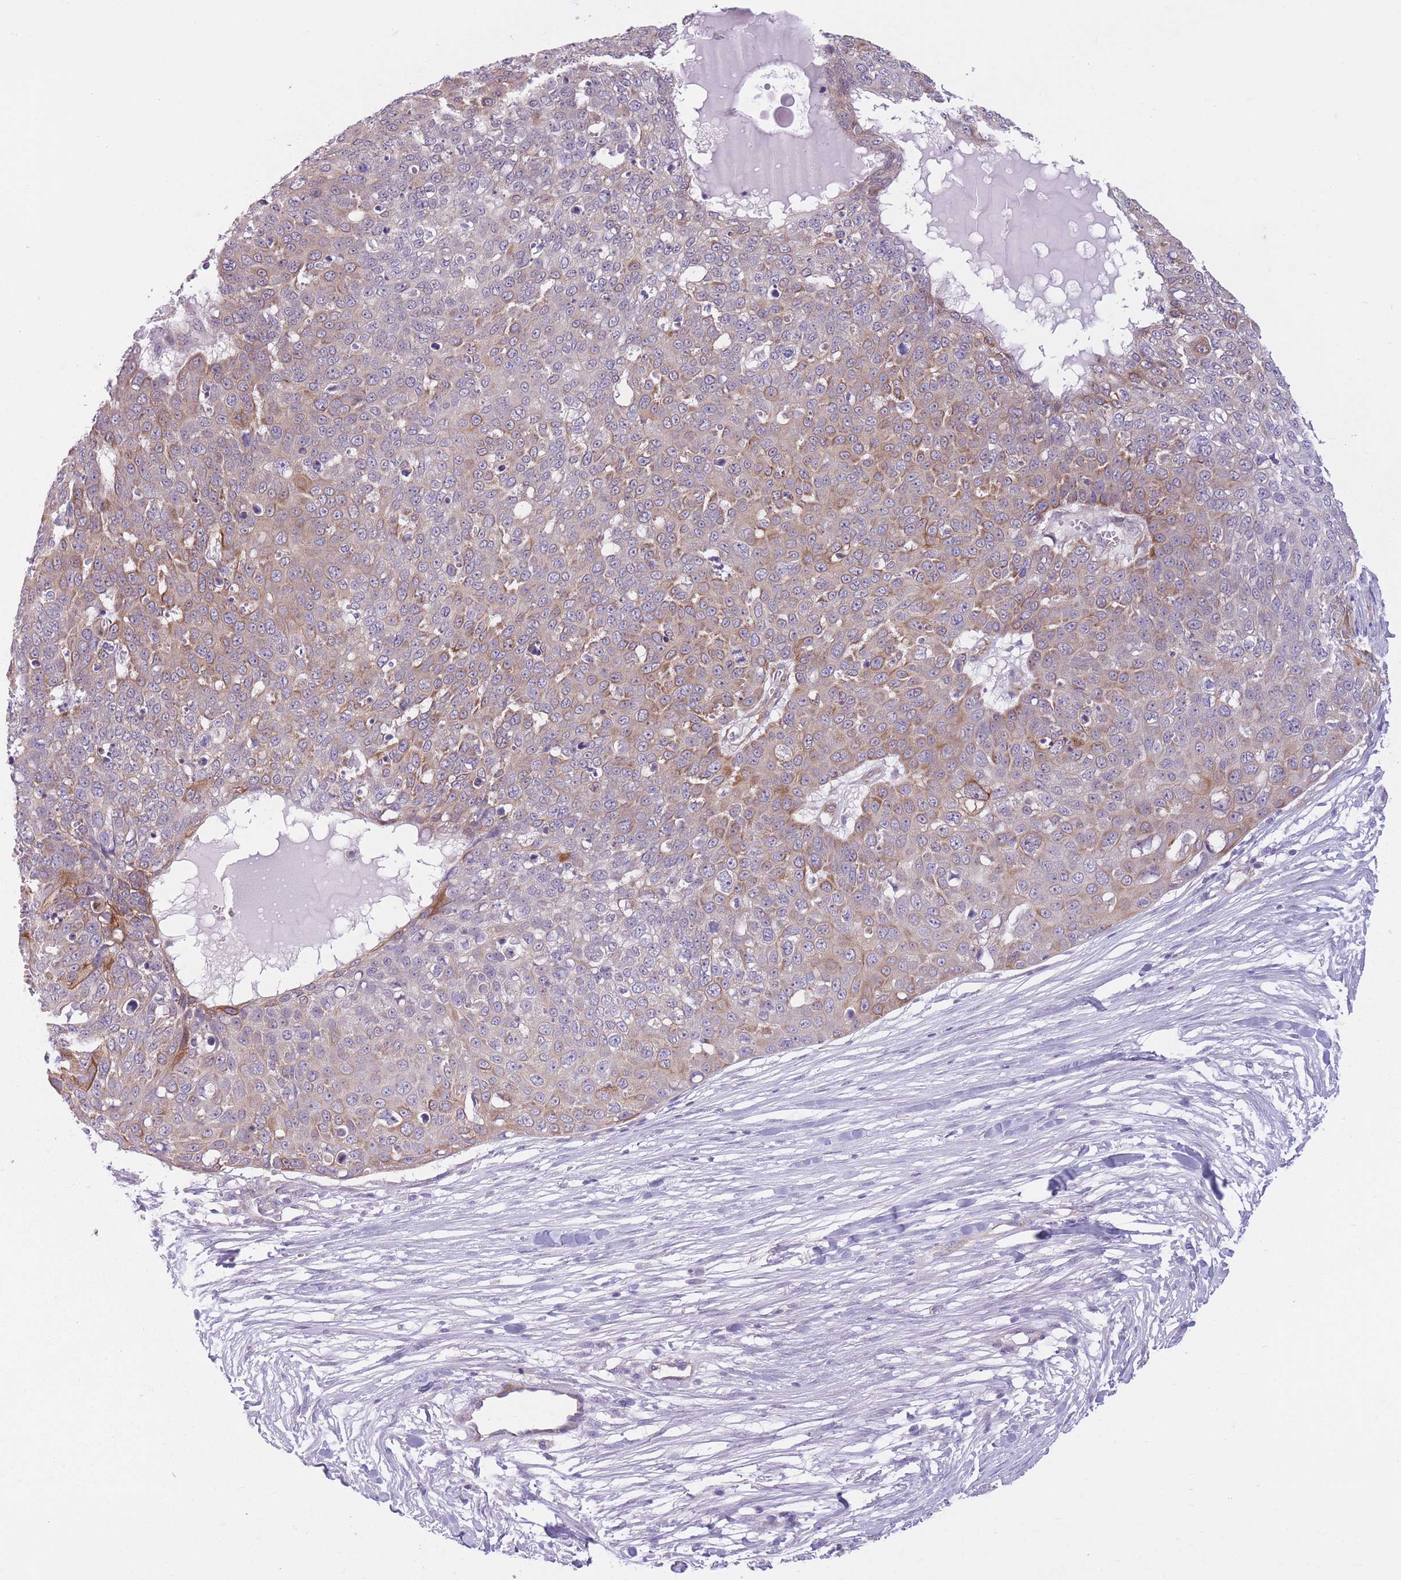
{"staining": {"intensity": "moderate", "quantity": "25%-75%", "location": "cytoplasmic/membranous"}, "tissue": "skin cancer", "cell_type": "Tumor cells", "image_type": "cancer", "snomed": [{"axis": "morphology", "description": "Squamous cell carcinoma, NOS"}, {"axis": "topography", "description": "Skin"}], "caption": "Protein staining shows moderate cytoplasmic/membranous staining in approximately 25%-75% of tumor cells in skin cancer (squamous cell carcinoma).", "gene": "SERPINB3", "patient": {"sex": "male", "age": 71}}